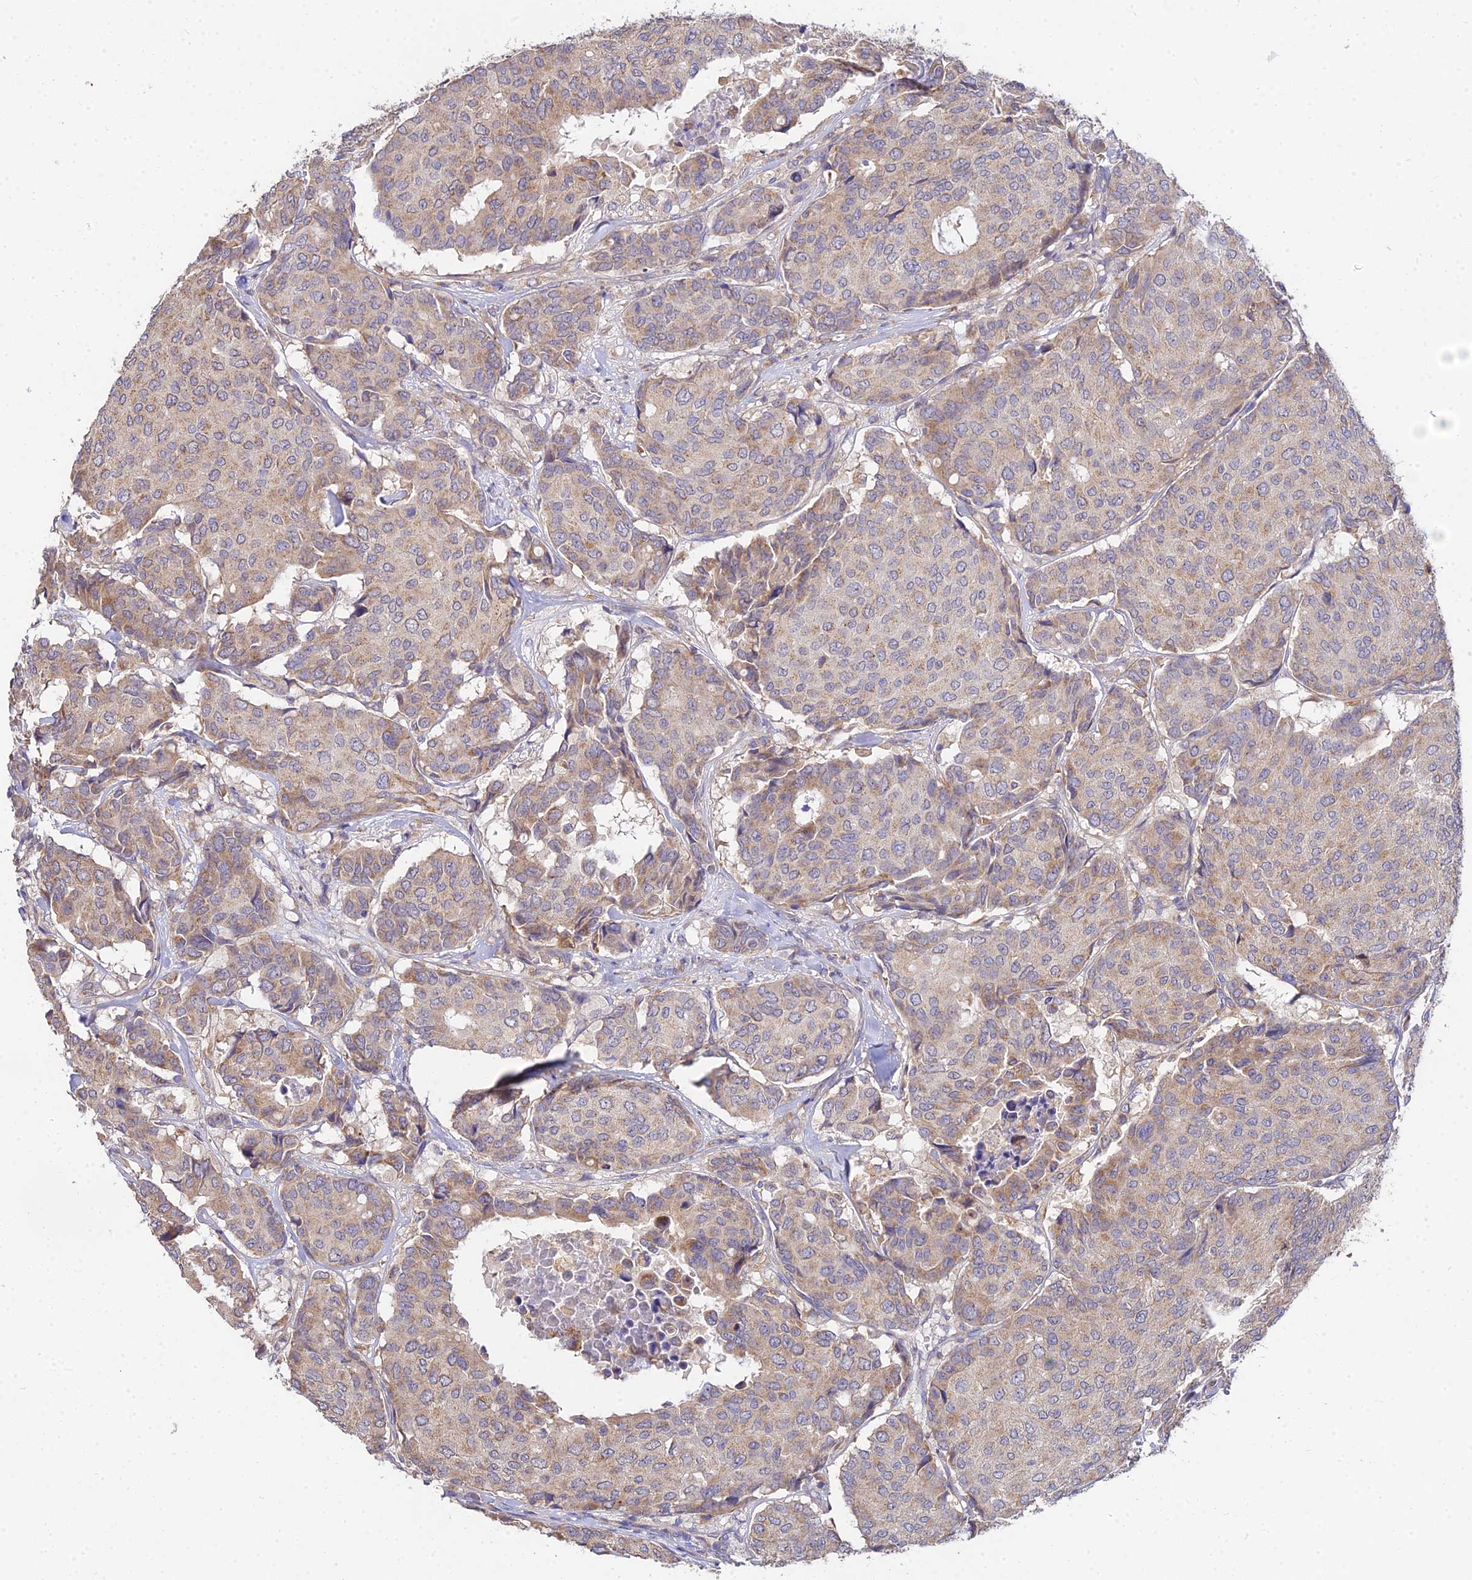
{"staining": {"intensity": "weak", "quantity": ">75%", "location": "cytoplasmic/membranous"}, "tissue": "breast cancer", "cell_type": "Tumor cells", "image_type": "cancer", "snomed": [{"axis": "morphology", "description": "Duct carcinoma"}, {"axis": "topography", "description": "Breast"}], "caption": "Protein staining of breast cancer (infiltrating ductal carcinoma) tissue demonstrates weak cytoplasmic/membranous positivity in approximately >75% of tumor cells.", "gene": "ARL8B", "patient": {"sex": "female", "age": 75}}